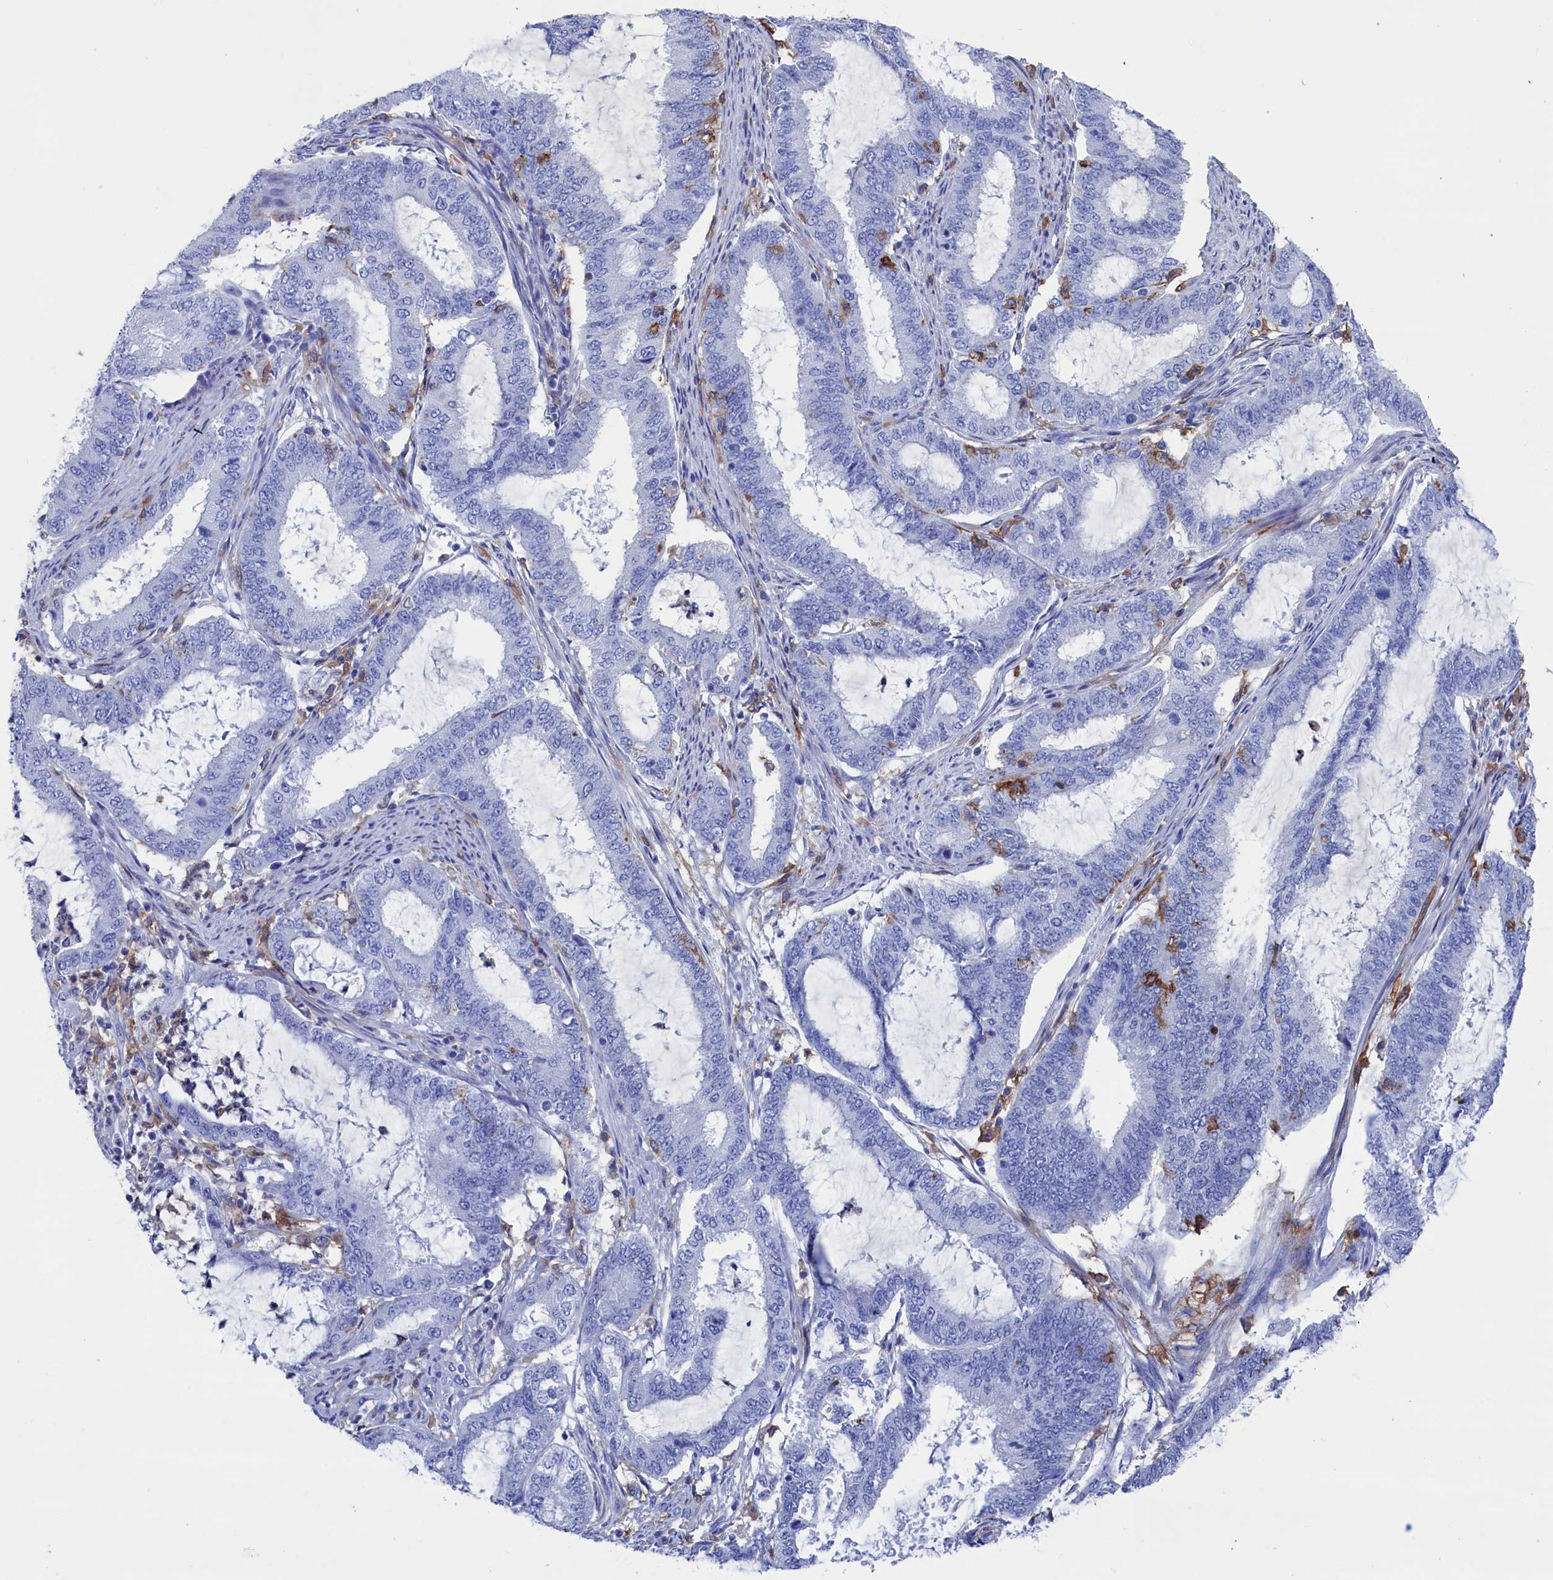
{"staining": {"intensity": "negative", "quantity": "none", "location": "none"}, "tissue": "endometrial cancer", "cell_type": "Tumor cells", "image_type": "cancer", "snomed": [{"axis": "morphology", "description": "Adenocarcinoma, NOS"}, {"axis": "topography", "description": "Endometrium"}], "caption": "Histopathology image shows no significant protein positivity in tumor cells of endometrial cancer.", "gene": "TYROBP", "patient": {"sex": "female", "age": 51}}